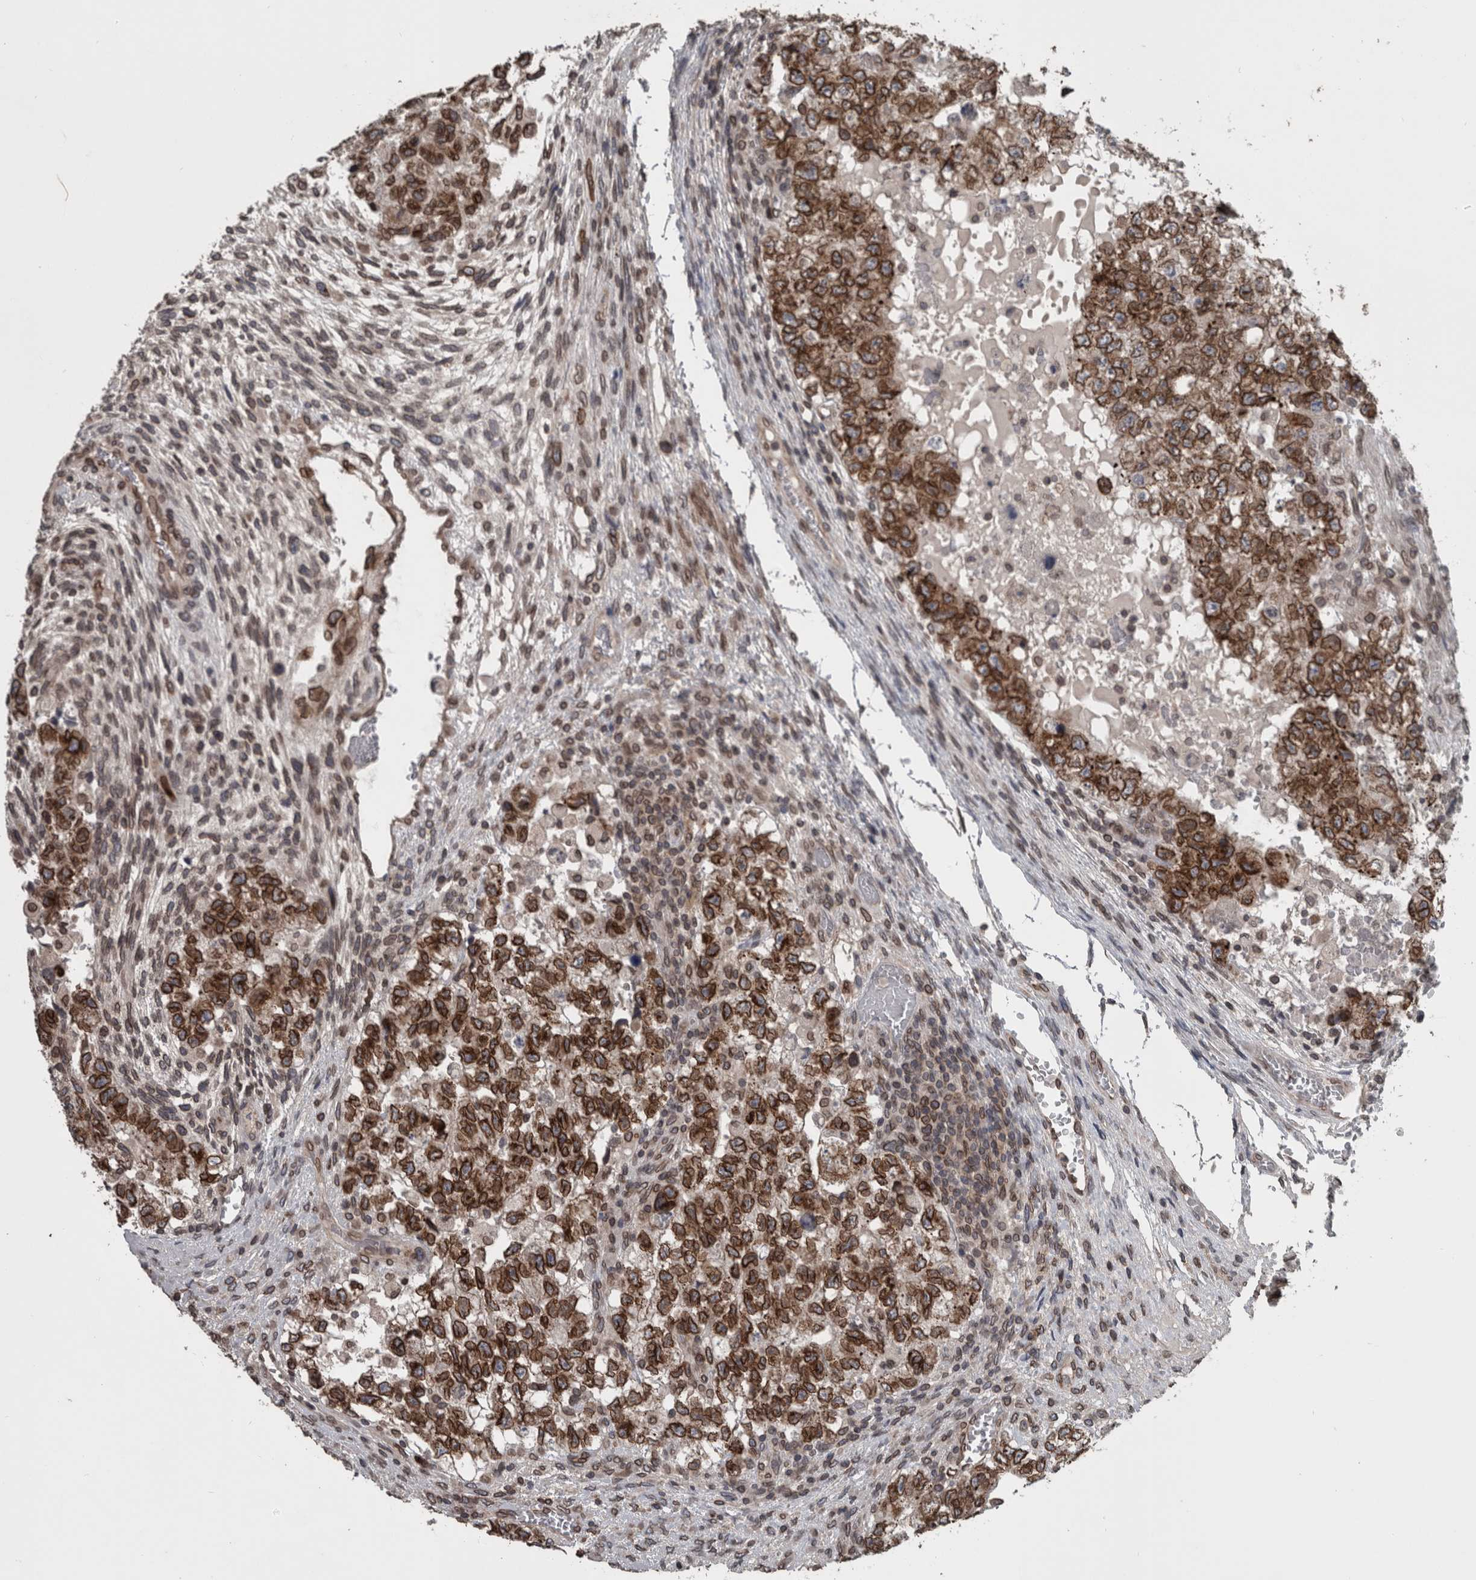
{"staining": {"intensity": "strong", "quantity": ">75%", "location": "cytoplasmic/membranous,nuclear"}, "tissue": "testis cancer", "cell_type": "Tumor cells", "image_type": "cancer", "snomed": [{"axis": "morphology", "description": "Carcinoma, Embryonal, NOS"}, {"axis": "topography", "description": "Testis"}], "caption": "Immunohistochemistry of human testis embryonal carcinoma displays high levels of strong cytoplasmic/membranous and nuclear positivity in approximately >75% of tumor cells.", "gene": "RANBP2", "patient": {"sex": "male", "age": 36}}